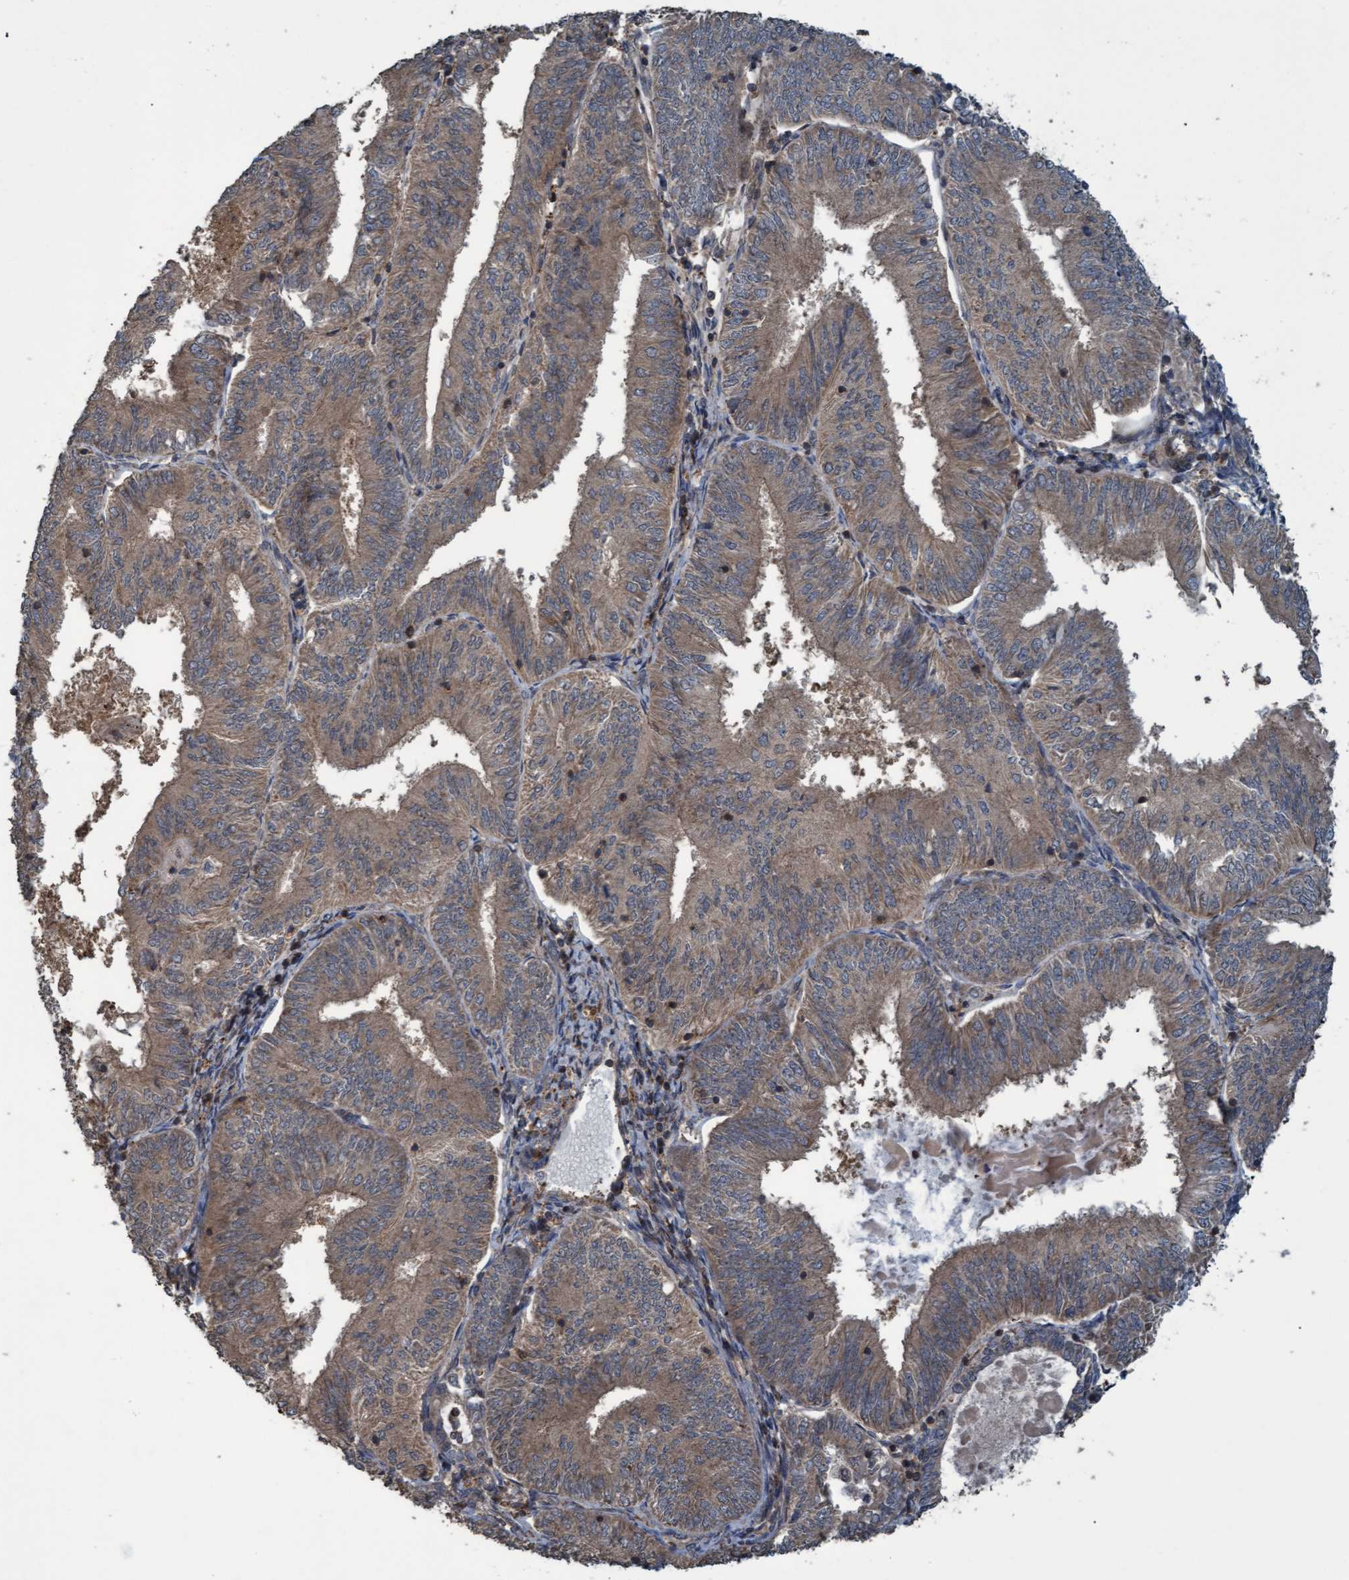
{"staining": {"intensity": "weak", "quantity": "25%-75%", "location": "cytoplasmic/membranous"}, "tissue": "endometrial cancer", "cell_type": "Tumor cells", "image_type": "cancer", "snomed": [{"axis": "morphology", "description": "Adenocarcinoma, NOS"}, {"axis": "topography", "description": "Endometrium"}], "caption": "The micrograph displays staining of endometrial cancer (adenocarcinoma), revealing weak cytoplasmic/membranous protein expression (brown color) within tumor cells.", "gene": "GGT6", "patient": {"sex": "female", "age": 58}}